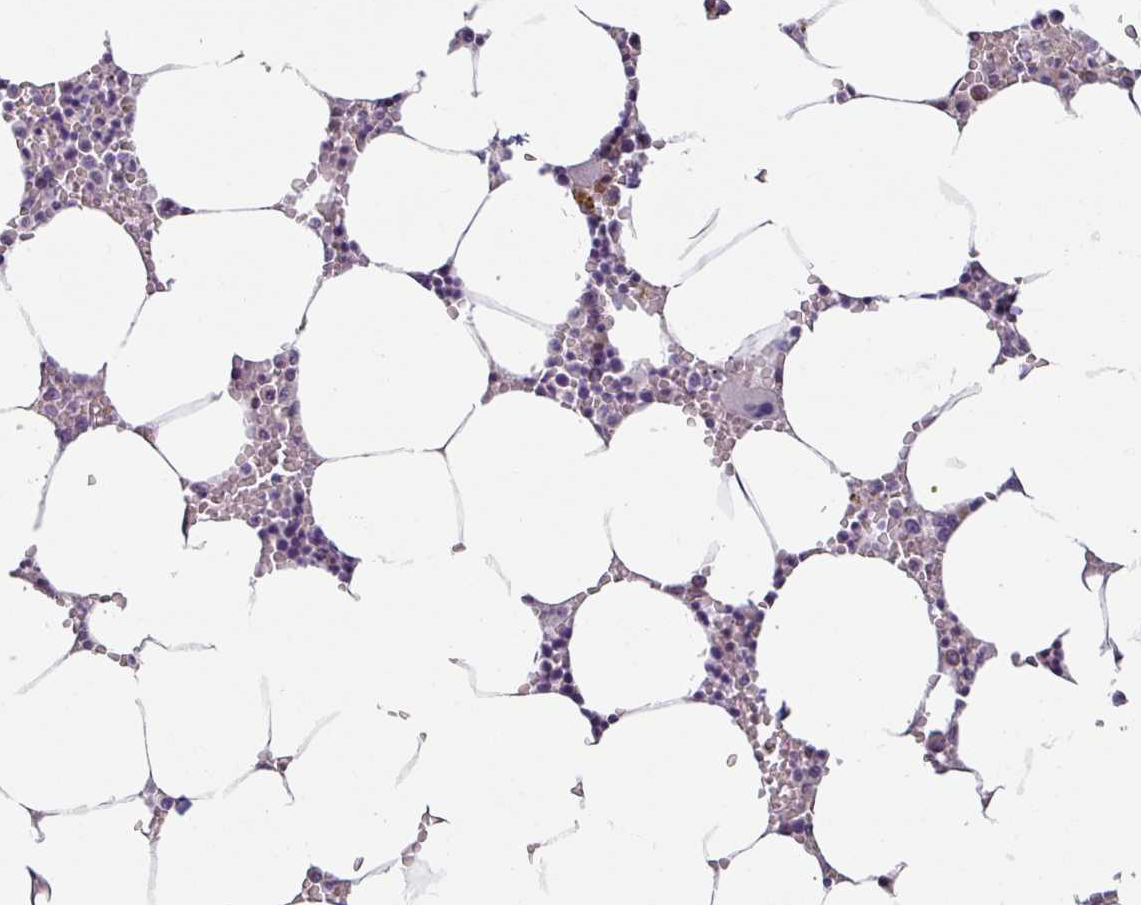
{"staining": {"intensity": "negative", "quantity": "none", "location": "none"}, "tissue": "bone marrow", "cell_type": "Hematopoietic cells", "image_type": "normal", "snomed": [{"axis": "morphology", "description": "Normal tissue, NOS"}, {"axis": "topography", "description": "Bone marrow"}], "caption": "DAB (3,3'-diaminobenzidine) immunohistochemical staining of benign bone marrow demonstrates no significant staining in hematopoietic cells. Nuclei are stained in blue.", "gene": "KLHL3", "patient": {"sex": "male", "age": 70}}